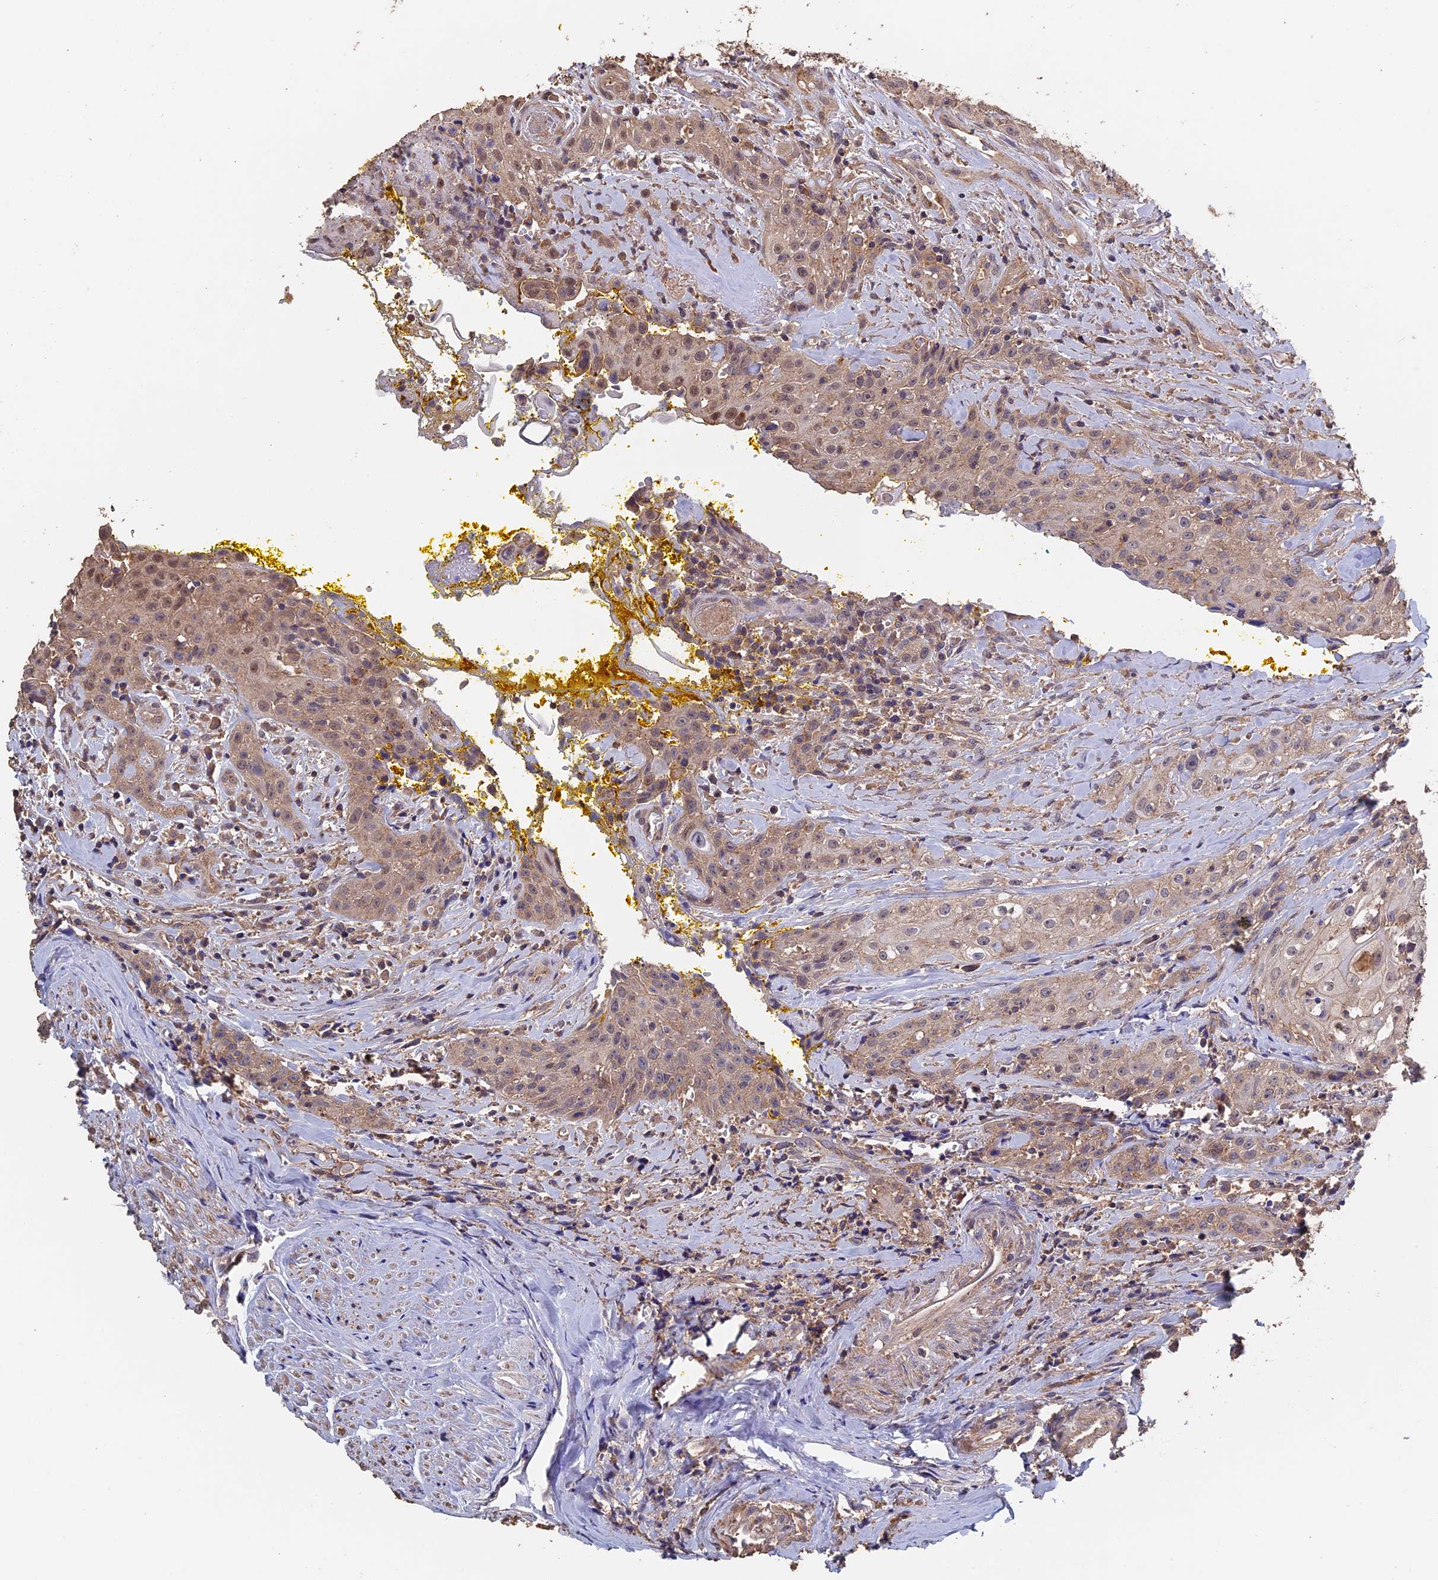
{"staining": {"intensity": "moderate", "quantity": "<25%", "location": "cytoplasmic/membranous,nuclear"}, "tissue": "head and neck cancer", "cell_type": "Tumor cells", "image_type": "cancer", "snomed": [{"axis": "morphology", "description": "Squamous cell carcinoma, NOS"}, {"axis": "topography", "description": "Oral tissue"}, {"axis": "topography", "description": "Head-Neck"}], "caption": "Approximately <25% of tumor cells in human head and neck squamous cell carcinoma exhibit moderate cytoplasmic/membranous and nuclear protein positivity as visualized by brown immunohistochemical staining.", "gene": "PIGQ", "patient": {"sex": "female", "age": 82}}